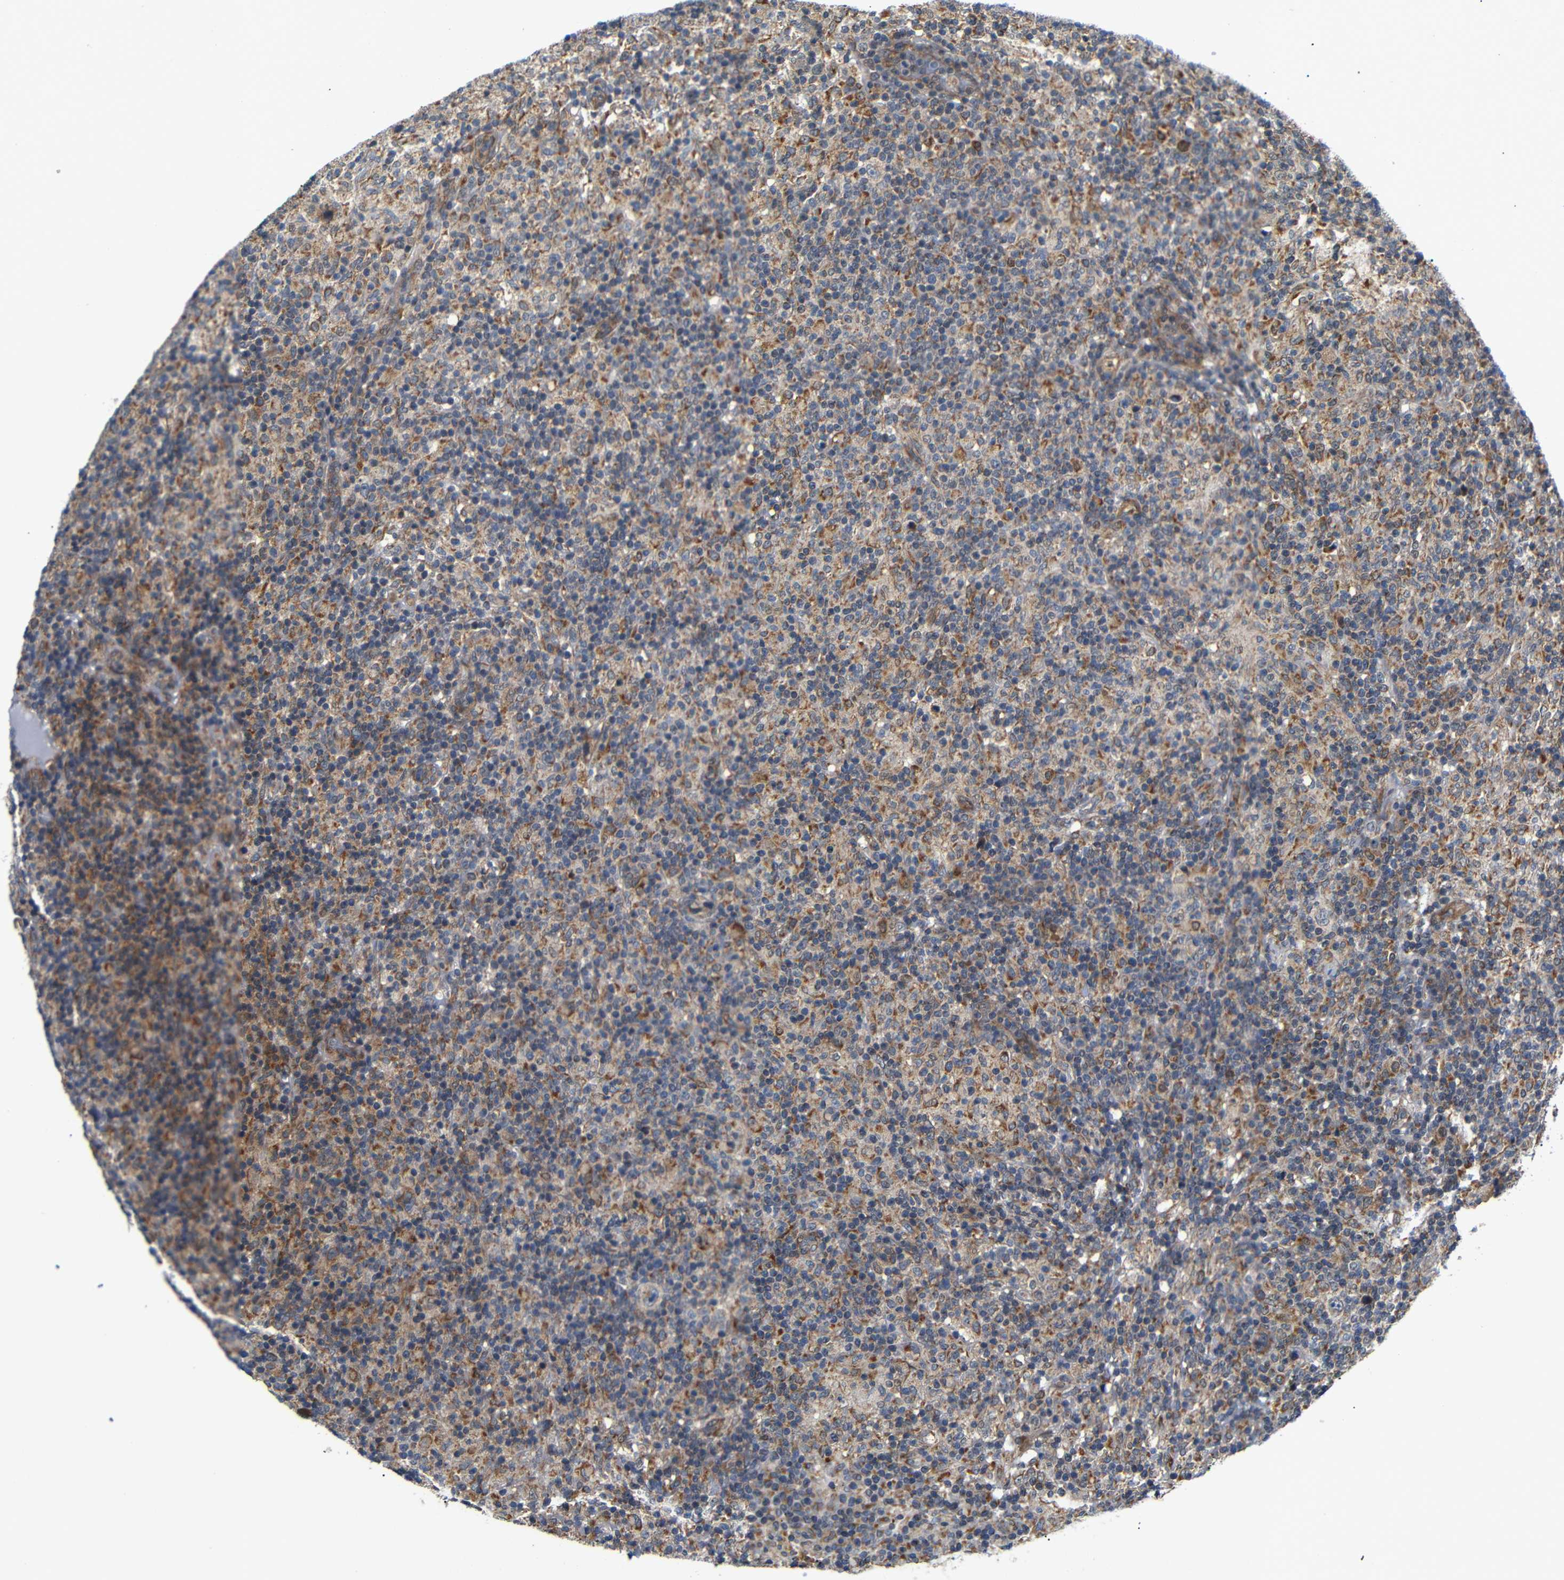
{"staining": {"intensity": "moderate", "quantity": ">75%", "location": "cytoplasmic/membranous"}, "tissue": "lymphoma", "cell_type": "Tumor cells", "image_type": "cancer", "snomed": [{"axis": "morphology", "description": "Hodgkin's disease, NOS"}, {"axis": "topography", "description": "Lymph node"}], "caption": "Hodgkin's disease stained with immunohistochemistry displays moderate cytoplasmic/membranous positivity in about >75% of tumor cells. (Stains: DAB in brown, nuclei in blue, Microscopy: brightfield microscopy at high magnification).", "gene": "KANK4", "patient": {"sex": "male", "age": 70}}